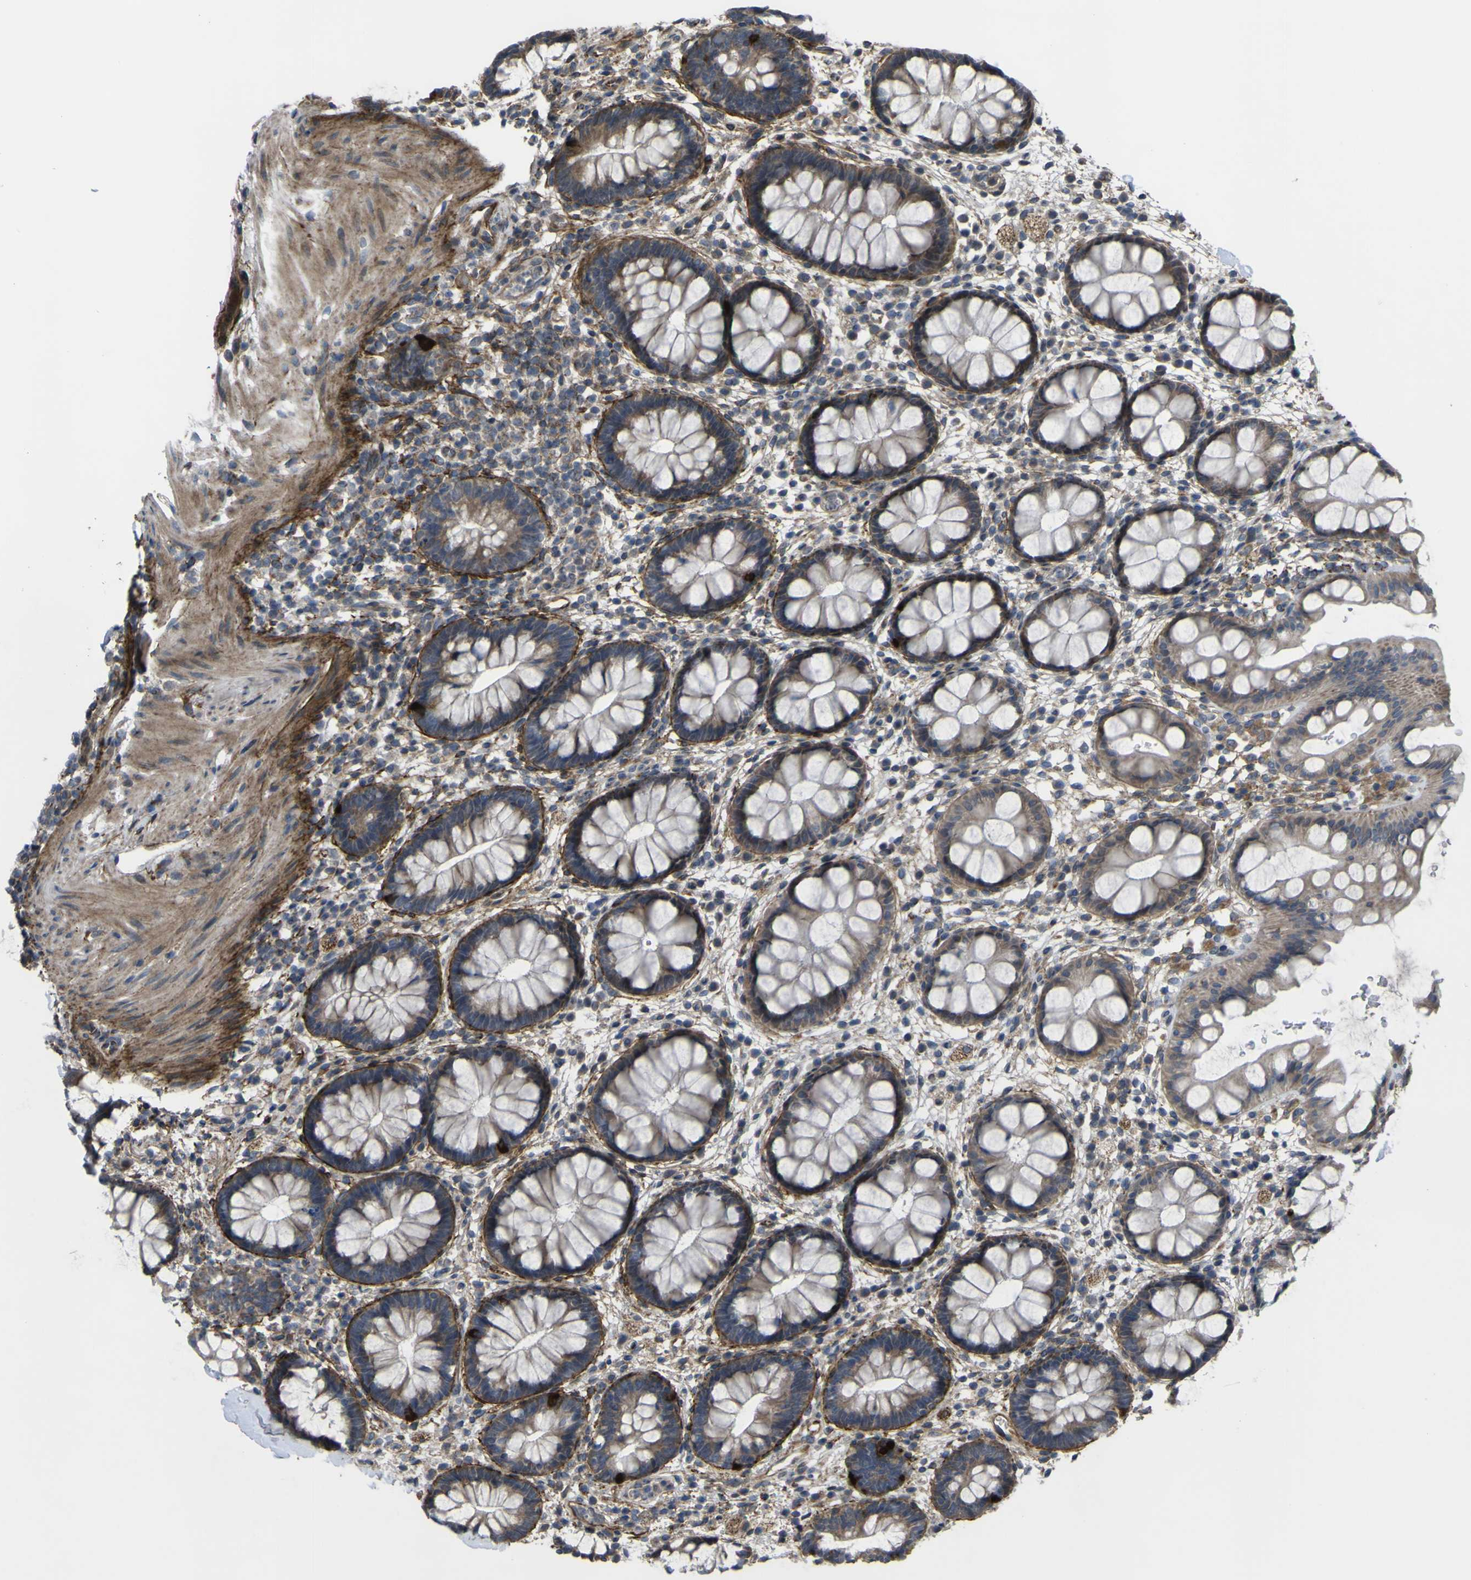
{"staining": {"intensity": "weak", "quantity": ">75%", "location": "cytoplasmic/membranous"}, "tissue": "rectum", "cell_type": "Glandular cells", "image_type": "normal", "snomed": [{"axis": "morphology", "description": "Normal tissue, NOS"}, {"axis": "topography", "description": "Rectum"}], "caption": "Weak cytoplasmic/membranous positivity for a protein is identified in about >75% of glandular cells of unremarkable rectum using immunohistochemistry (IHC).", "gene": "GPLD1", "patient": {"sex": "female", "age": 24}}